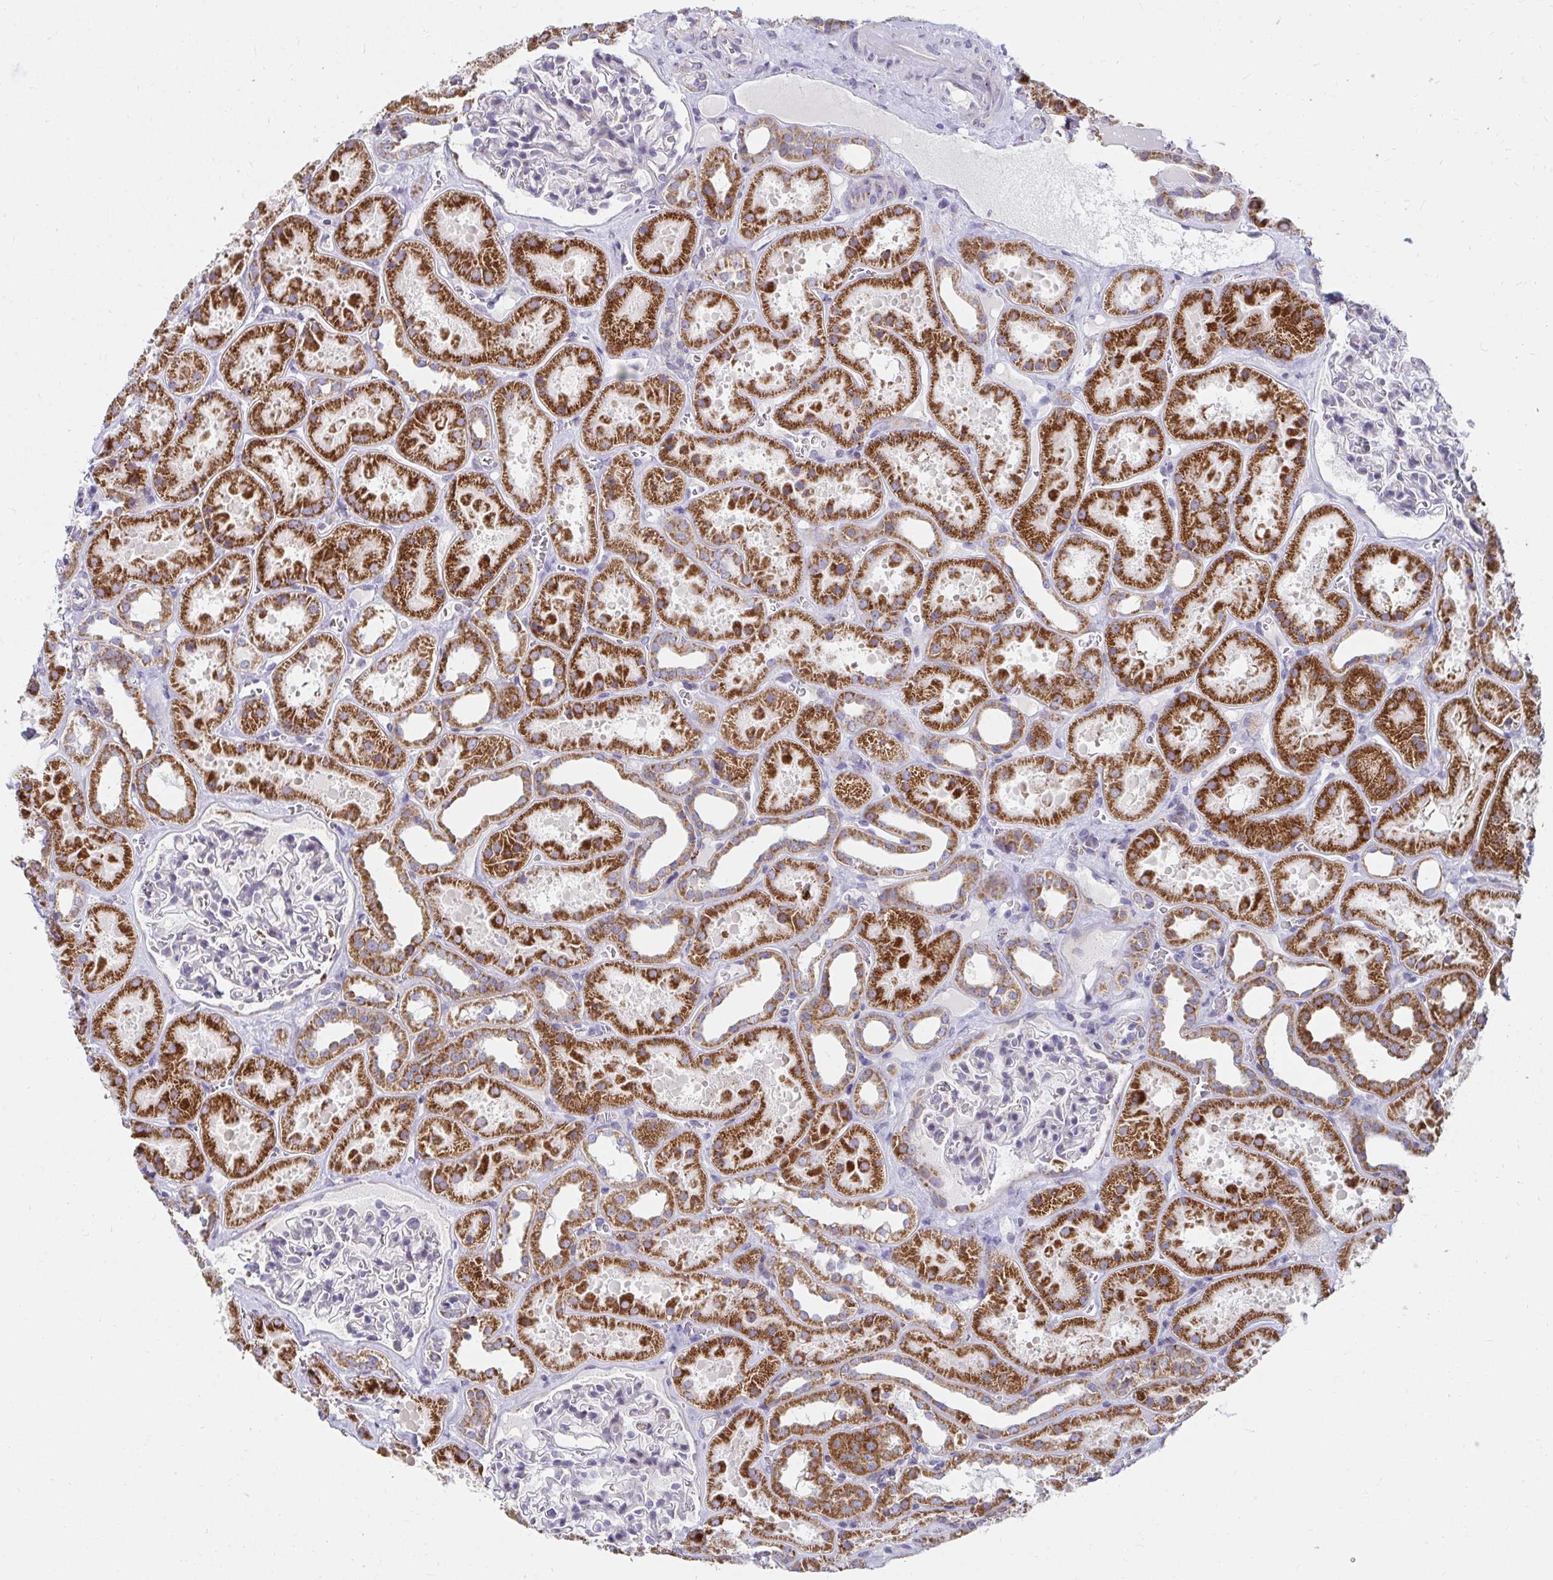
{"staining": {"intensity": "negative", "quantity": "none", "location": "none"}, "tissue": "kidney", "cell_type": "Cells in glomeruli", "image_type": "normal", "snomed": [{"axis": "morphology", "description": "Normal tissue, NOS"}, {"axis": "topography", "description": "Kidney"}], "caption": "Micrograph shows no significant protein staining in cells in glomeruli of benign kidney. Nuclei are stained in blue.", "gene": "EXOC5", "patient": {"sex": "female", "age": 41}}